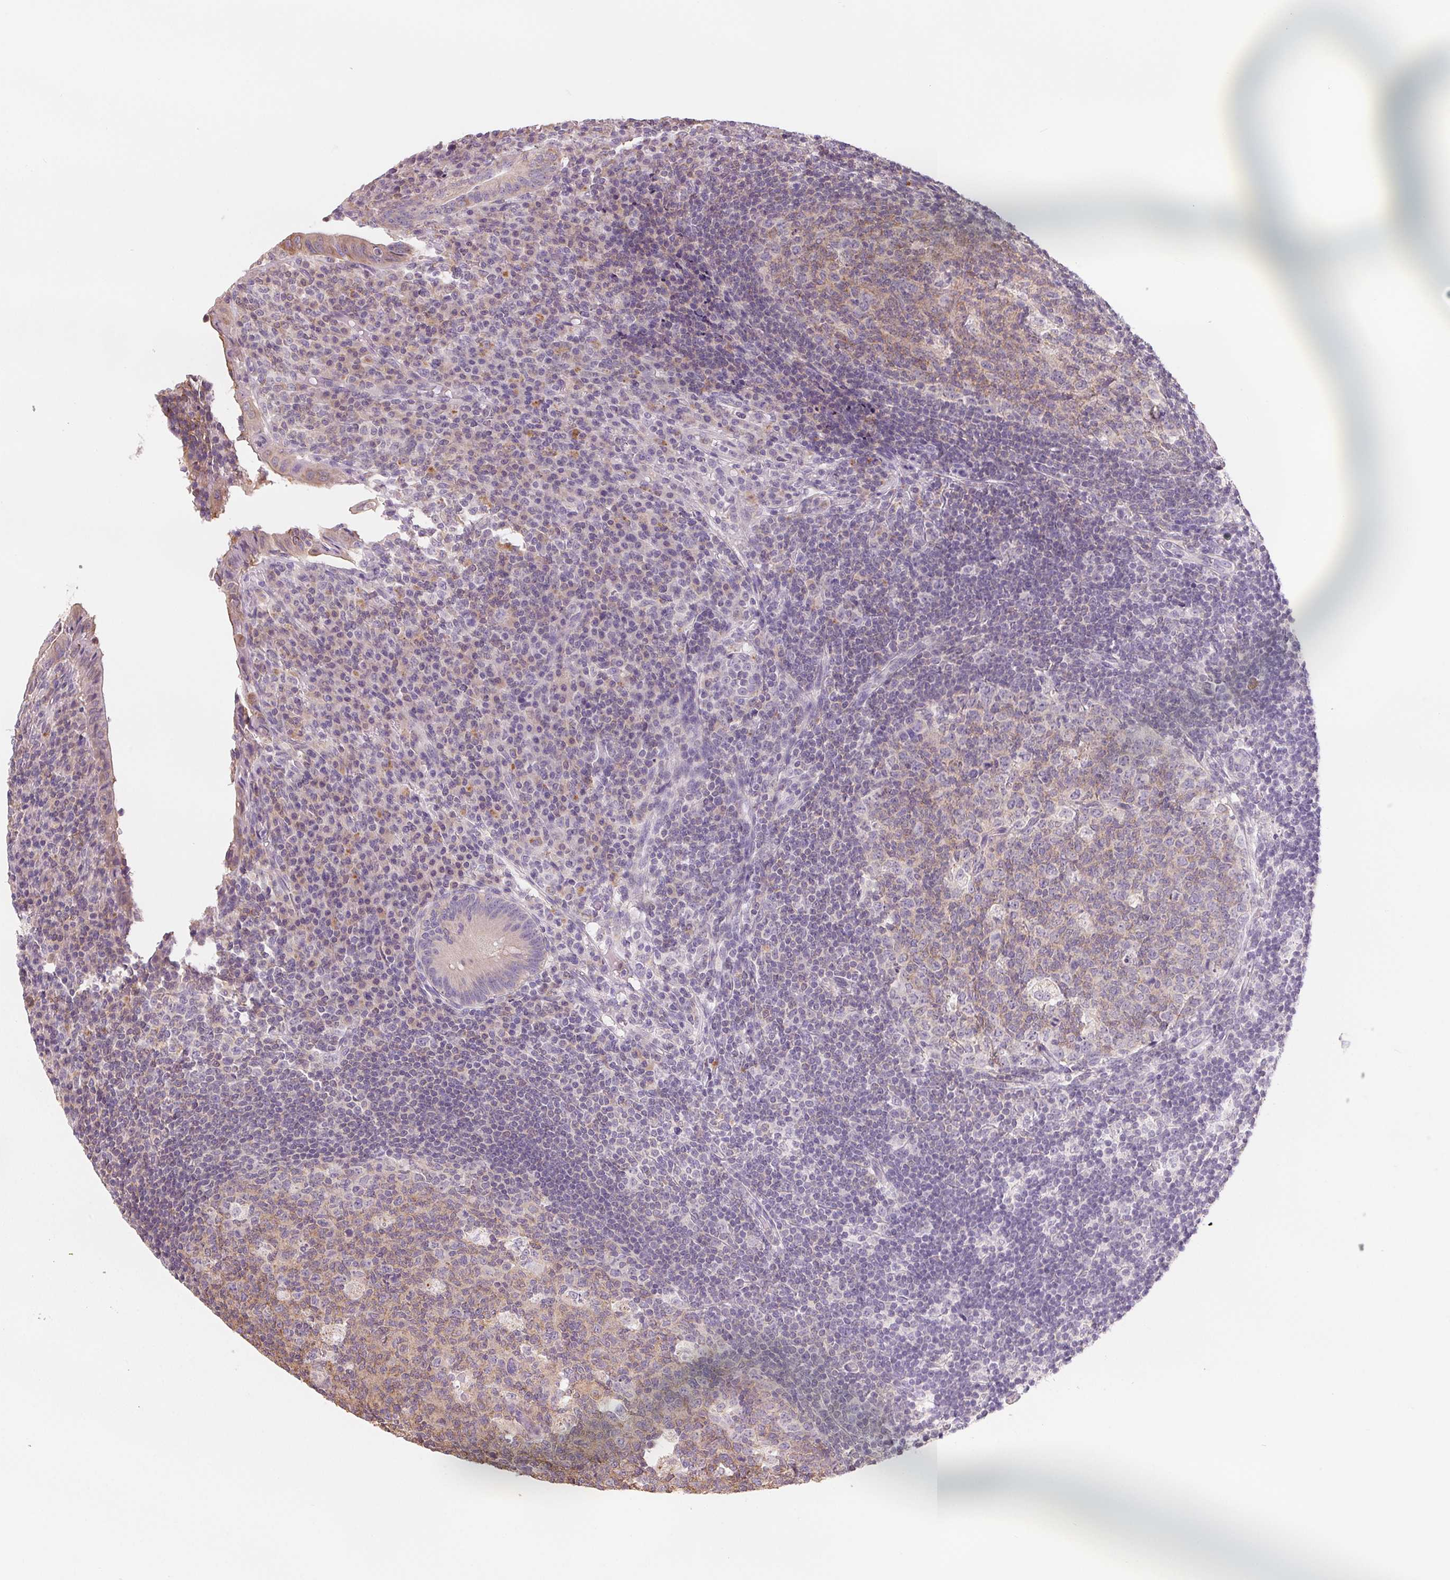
{"staining": {"intensity": "negative", "quantity": "none", "location": "none"}, "tissue": "appendix", "cell_type": "Glandular cells", "image_type": "normal", "snomed": [{"axis": "morphology", "description": "Normal tissue, NOS"}, {"axis": "topography", "description": "Appendix"}], "caption": "This micrograph is of benign appendix stained with immunohistochemistry to label a protein in brown with the nuclei are counter-stained blue. There is no expression in glandular cells.", "gene": "VTCN1", "patient": {"sex": "male", "age": 18}}